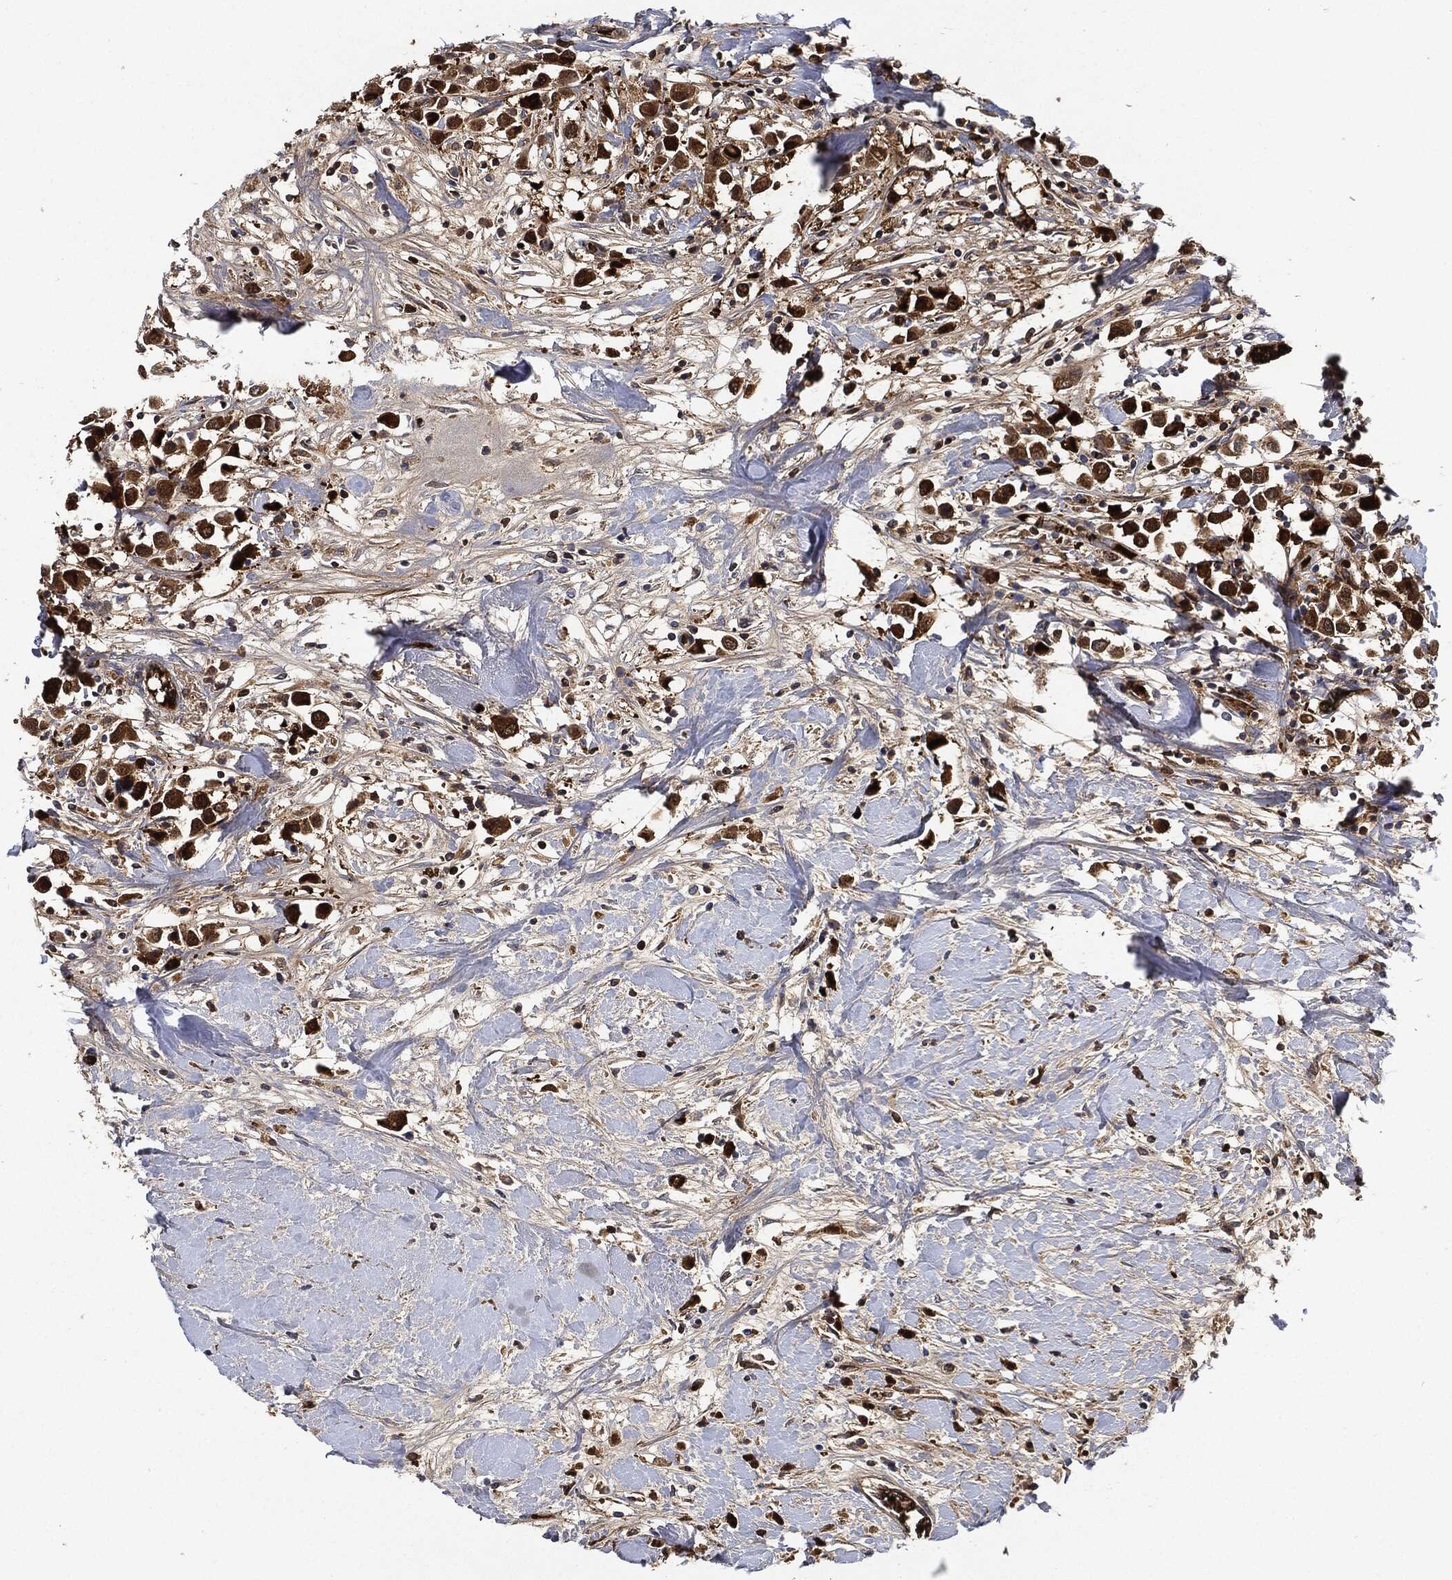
{"staining": {"intensity": "strong", "quantity": ">75%", "location": "cytoplasmic/membranous"}, "tissue": "breast cancer", "cell_type": "Tumor cells", "image_type": "cancer", "snomed": [{"axis": "morphology", "description": "Duct carcinoma"}, {"axis": "topography", "description": "Breast"}], "caption": "About >75% of tumor cells in breast cancer demonstrate strong cytoplasmic/membranous protein positivity as visualized by brown immunohistochemical staining.", "gene": "PRDX2", "patient": {"sex": "female", "age": 61}}